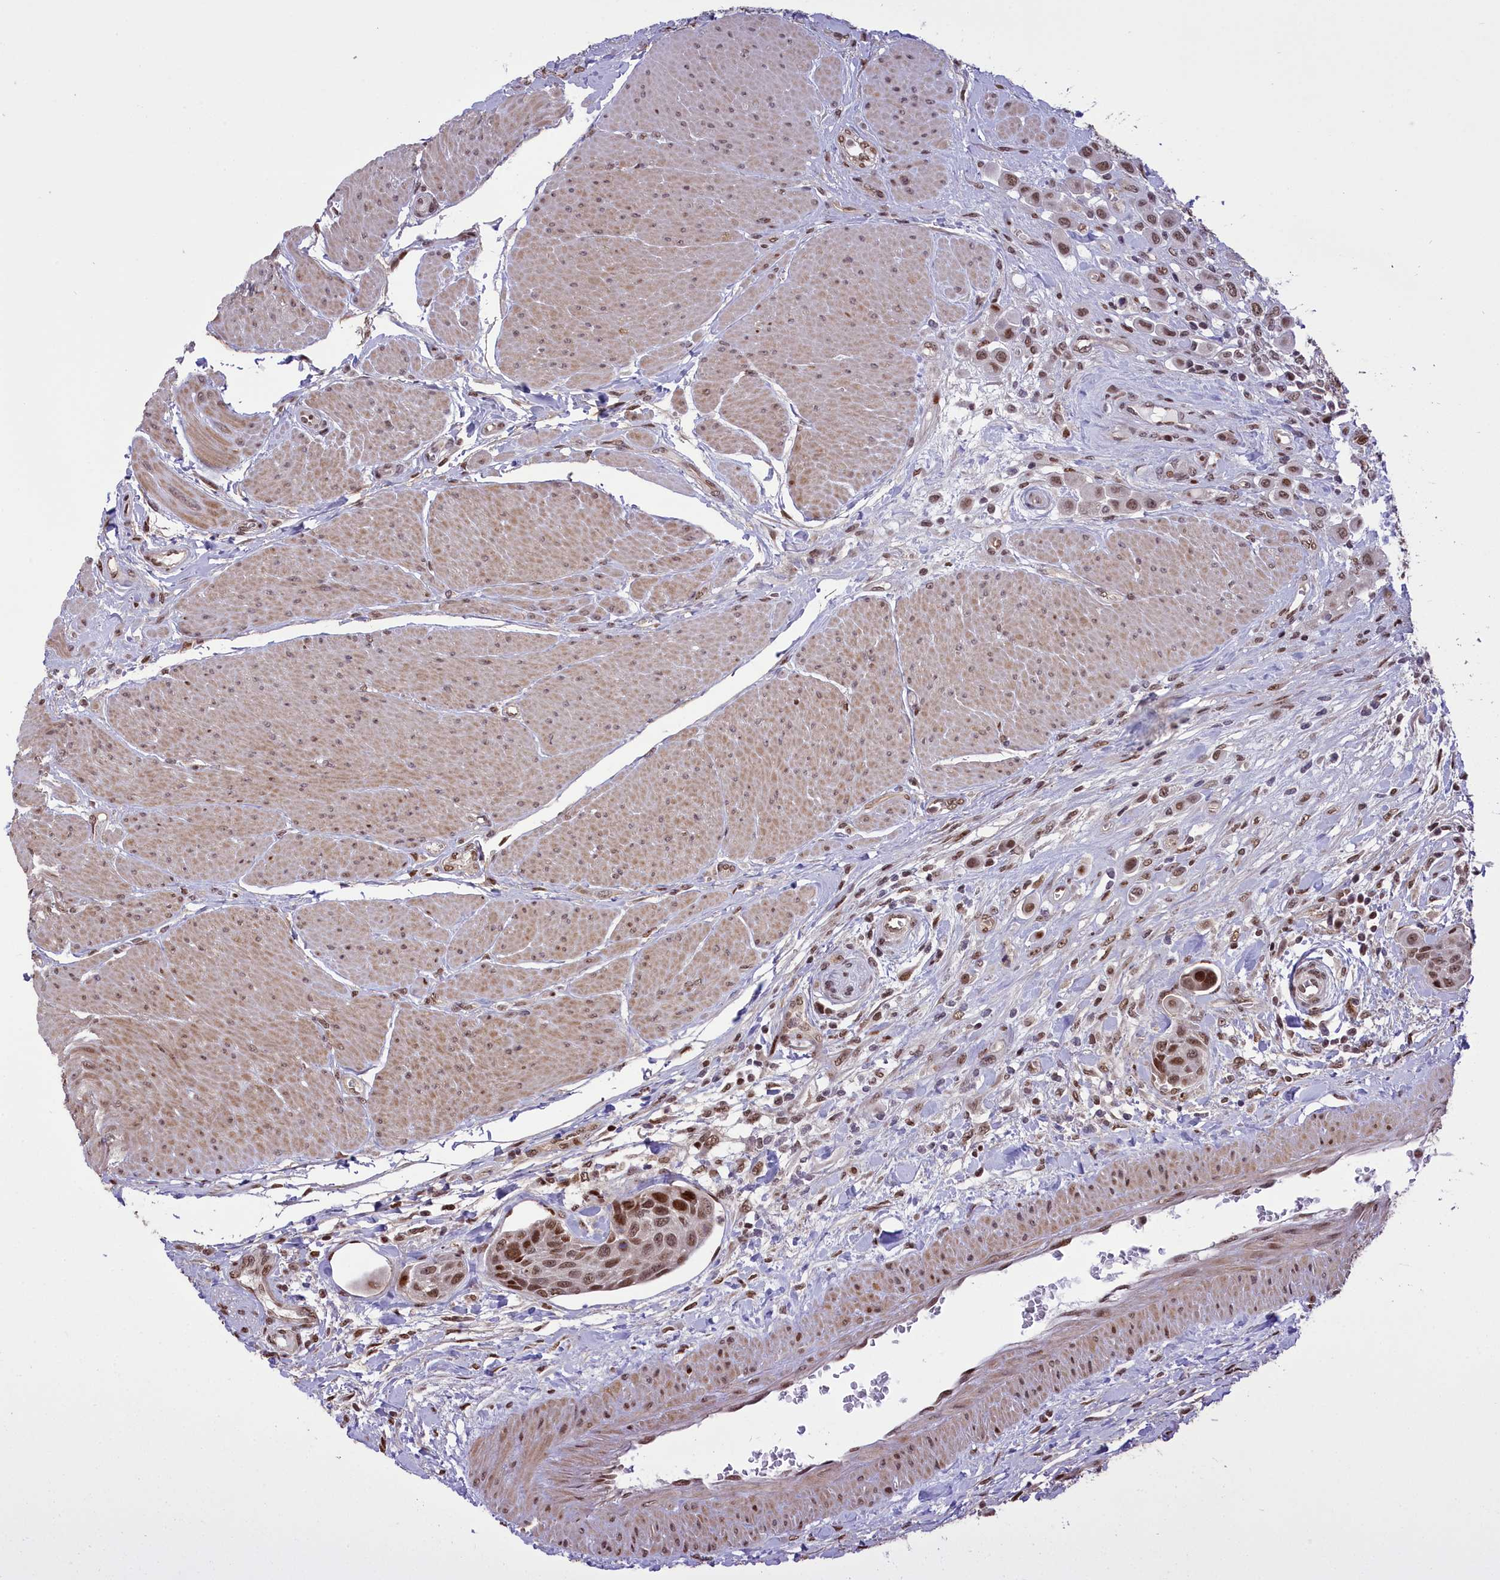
{"staining": {"intensity": "moderate", "quantity": ">75%", "location": "nuclear"}, "tissue": "urothelial cancer", "cell_type": "Tumor cells", "image_type": "cancer", "snomed": [{"axis": "morphology", "description": "Urothelial carcinoma, High grade"}, {"axis": "topography", "description": "Urinary bladder"}], "caption": "The micrograph exhibits immunohistochemical staining of urothelial cancer. There is moderate nuclear positivity is identified in about >75% of tumor cells.", "gene": "RELB", "patient": {"sex": "male", "age": 50}}